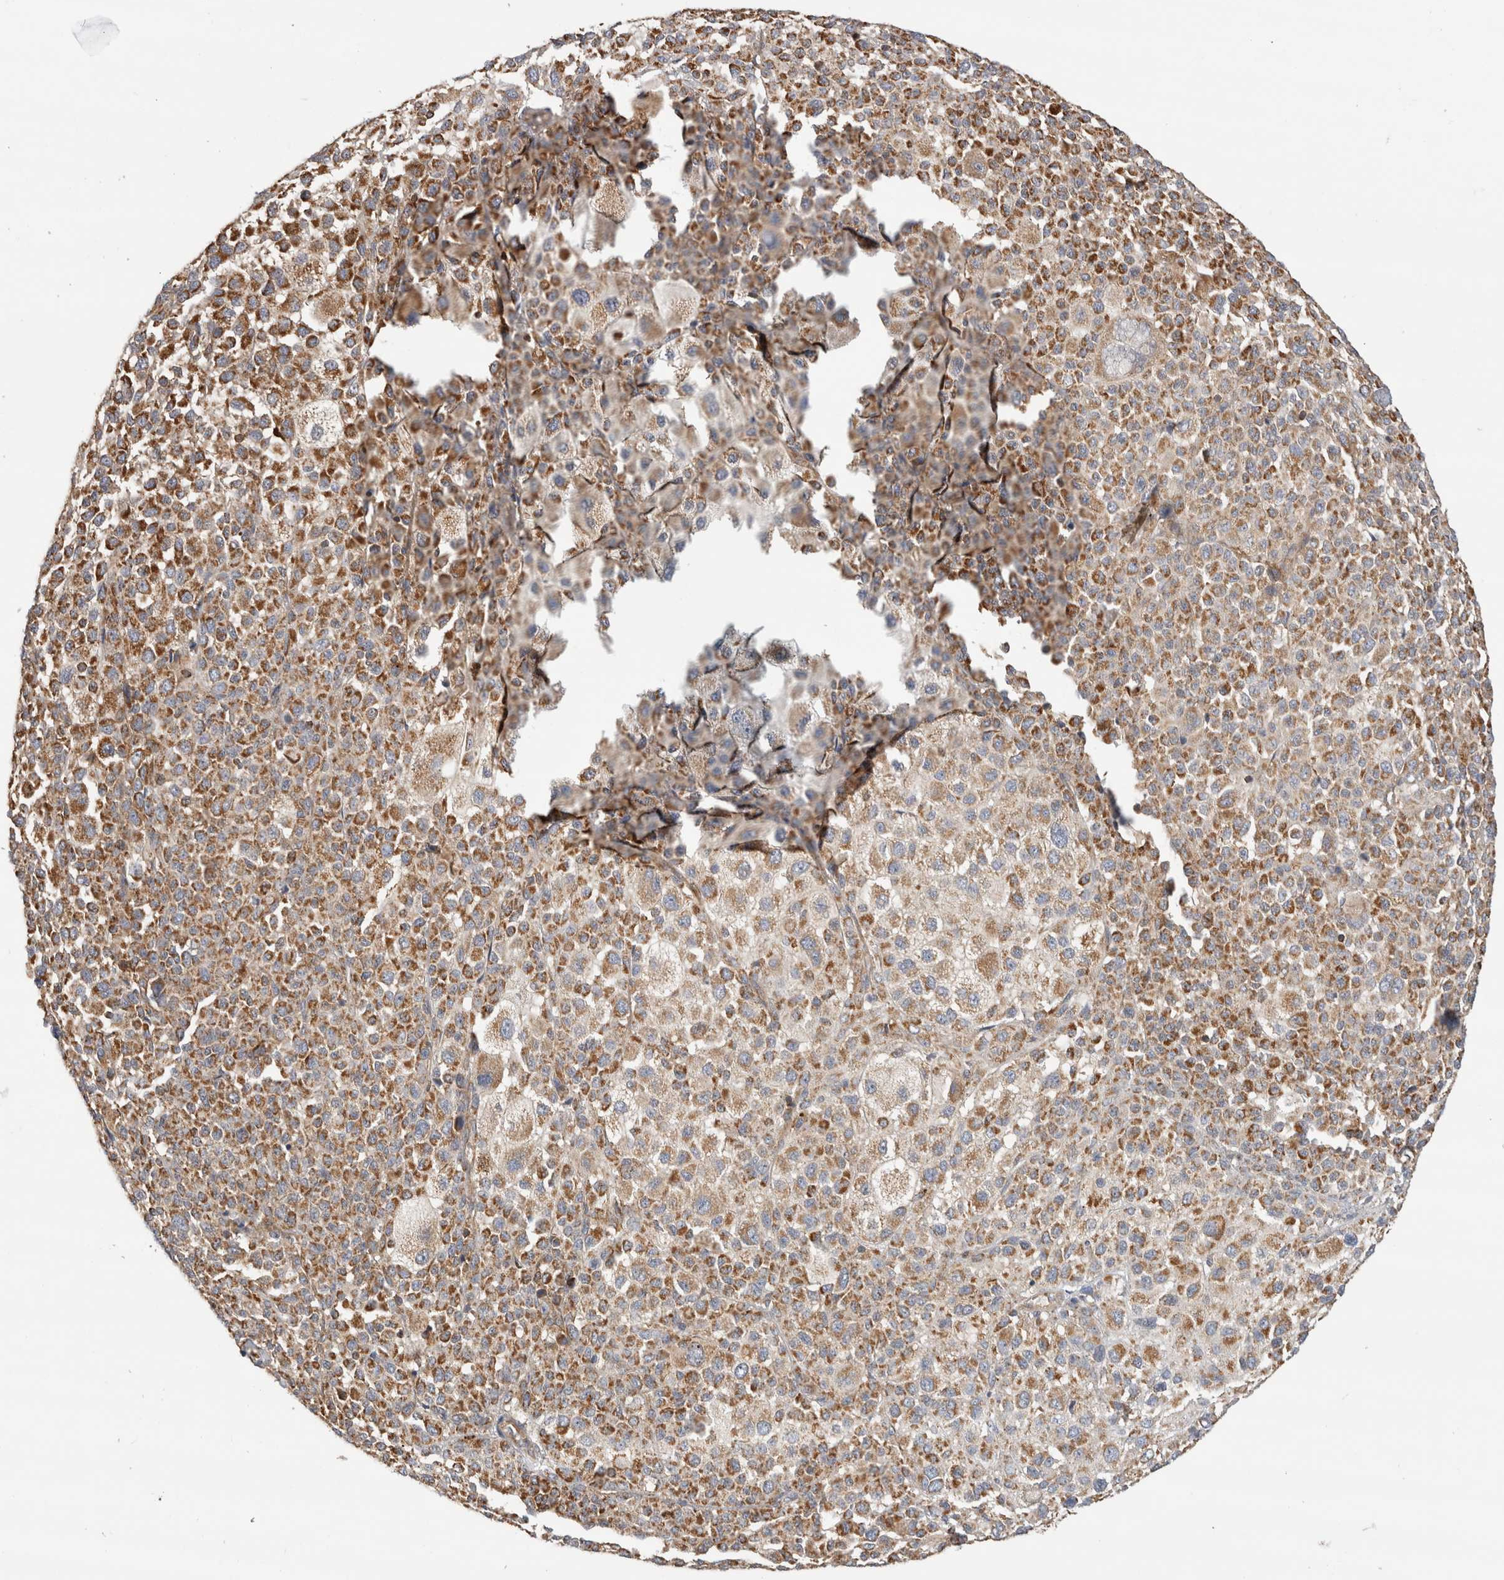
{"staining": {"intensity": "moderate", "quantity": ">75%", "location": "cytoplasmic/membranous"}, "tissue": "melanoma", "cell_type": "Tumor cells", "image_type": "cancer", "snomed": [{"axis": "morphology", "description": "Malignant melanoma, Metastatic site"}, {"axis": "topography", "description": "Skin"}], "caption": "Immunohistochemical staining of melanoma reveals medium levels of moderate cytoplasmic/membranous protein positivity in approximately >75% of tumor cells.", "gene": "GRIK2", "patient": {"sex": "female", "age": 74}}